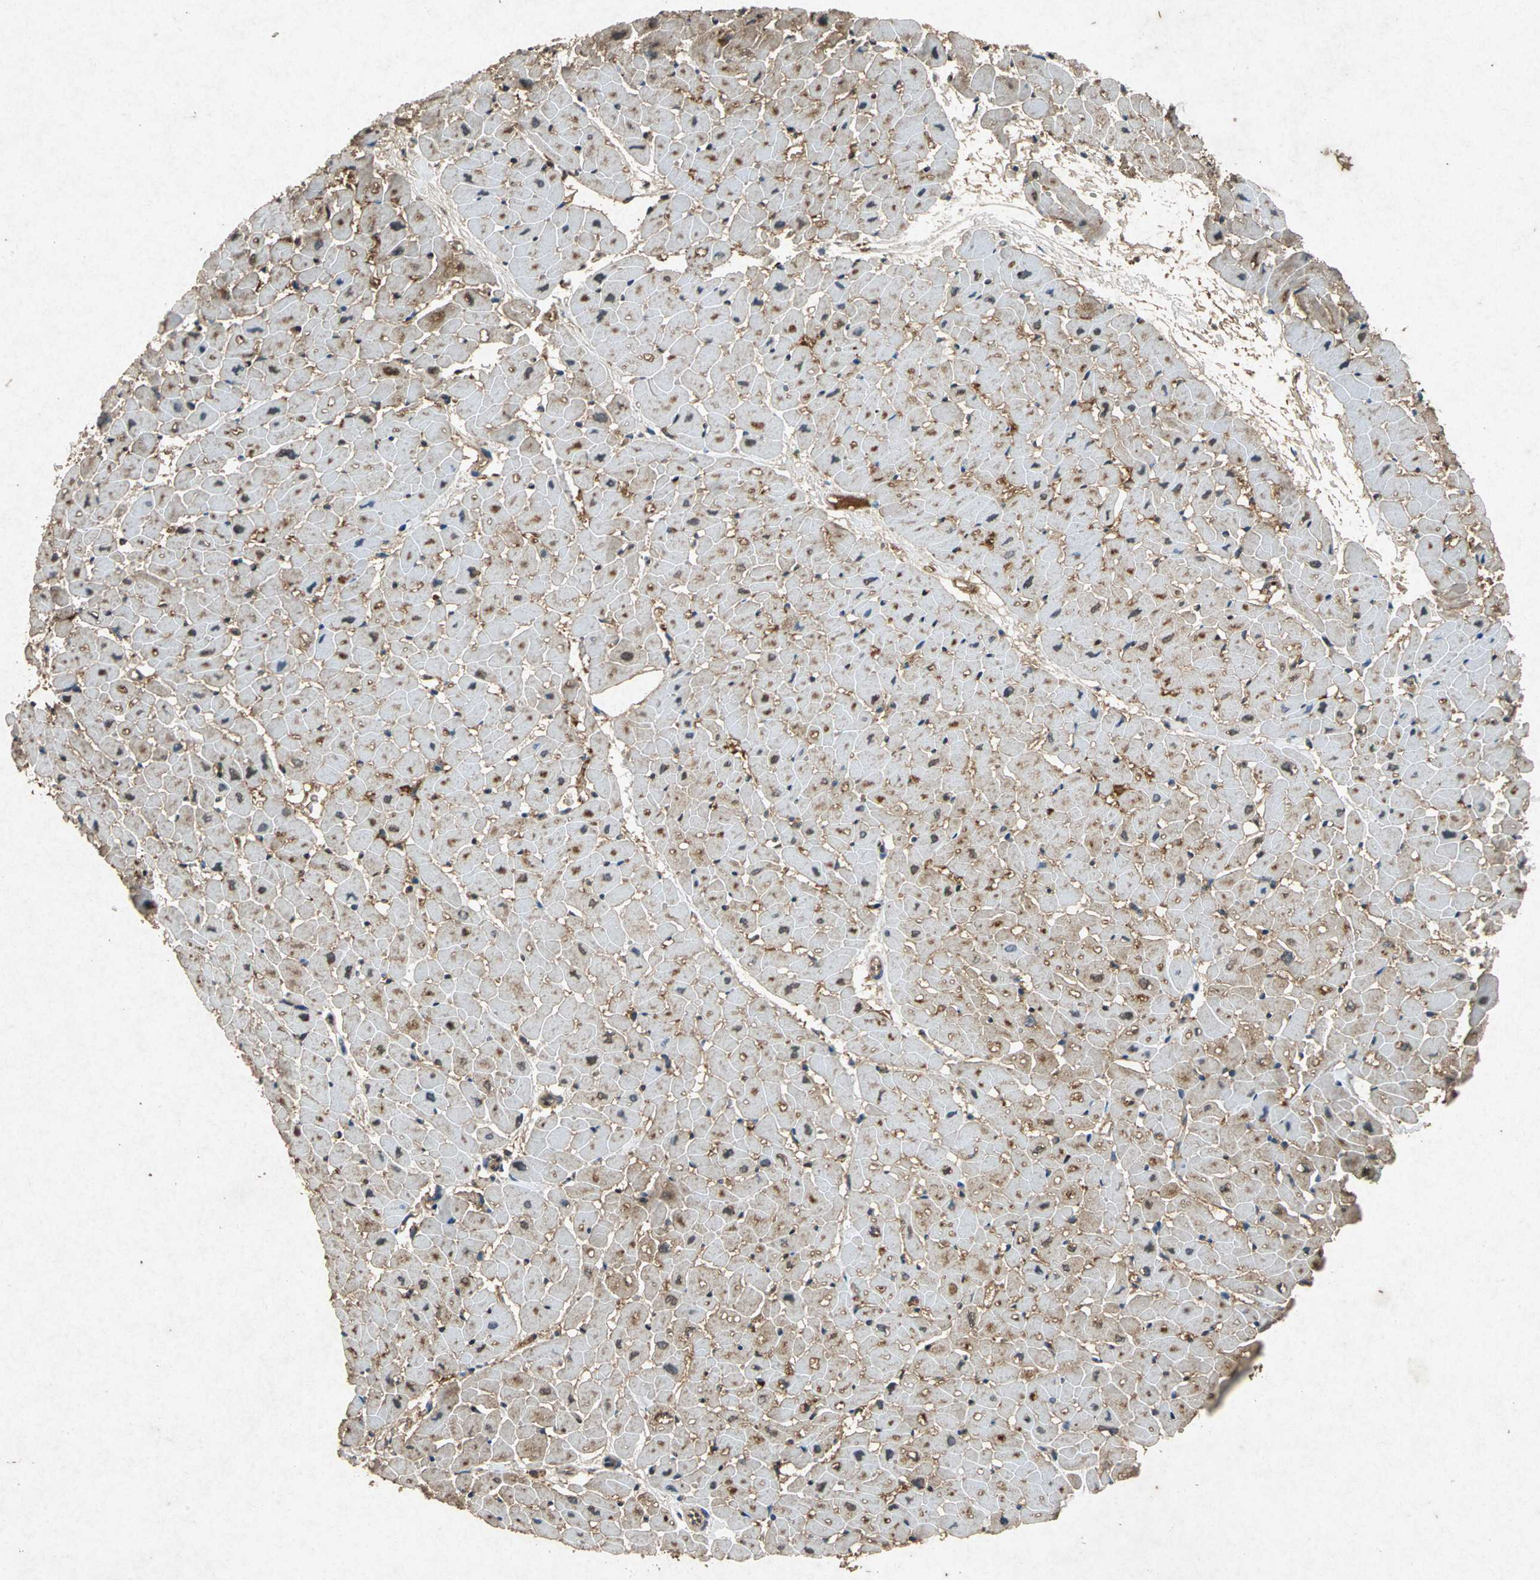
{"staining": {"intensity": "moderate", "quantity": ">75%", "location": "cytoplasmic/membranous"}, "tissue": "heart muscle", "cell_type": "Cardiomyocytes", "image_type": "normal", "snomed": [{"axis": "morphology", "description": "Normal tissue, NOS"}, {"axis": "topography", "description": "Heart"}], "caption": "Benign heart muscle was stained to show a protein in brown. There is medium levels of moderate cytoplasmic/membranous expression in about >75% of cardiomyocytes. (Brightfield microscopy of DAB IHC at high magnification).", "gene": "HSP90AB1", "patient": {"sex": "male", "age": 45}}